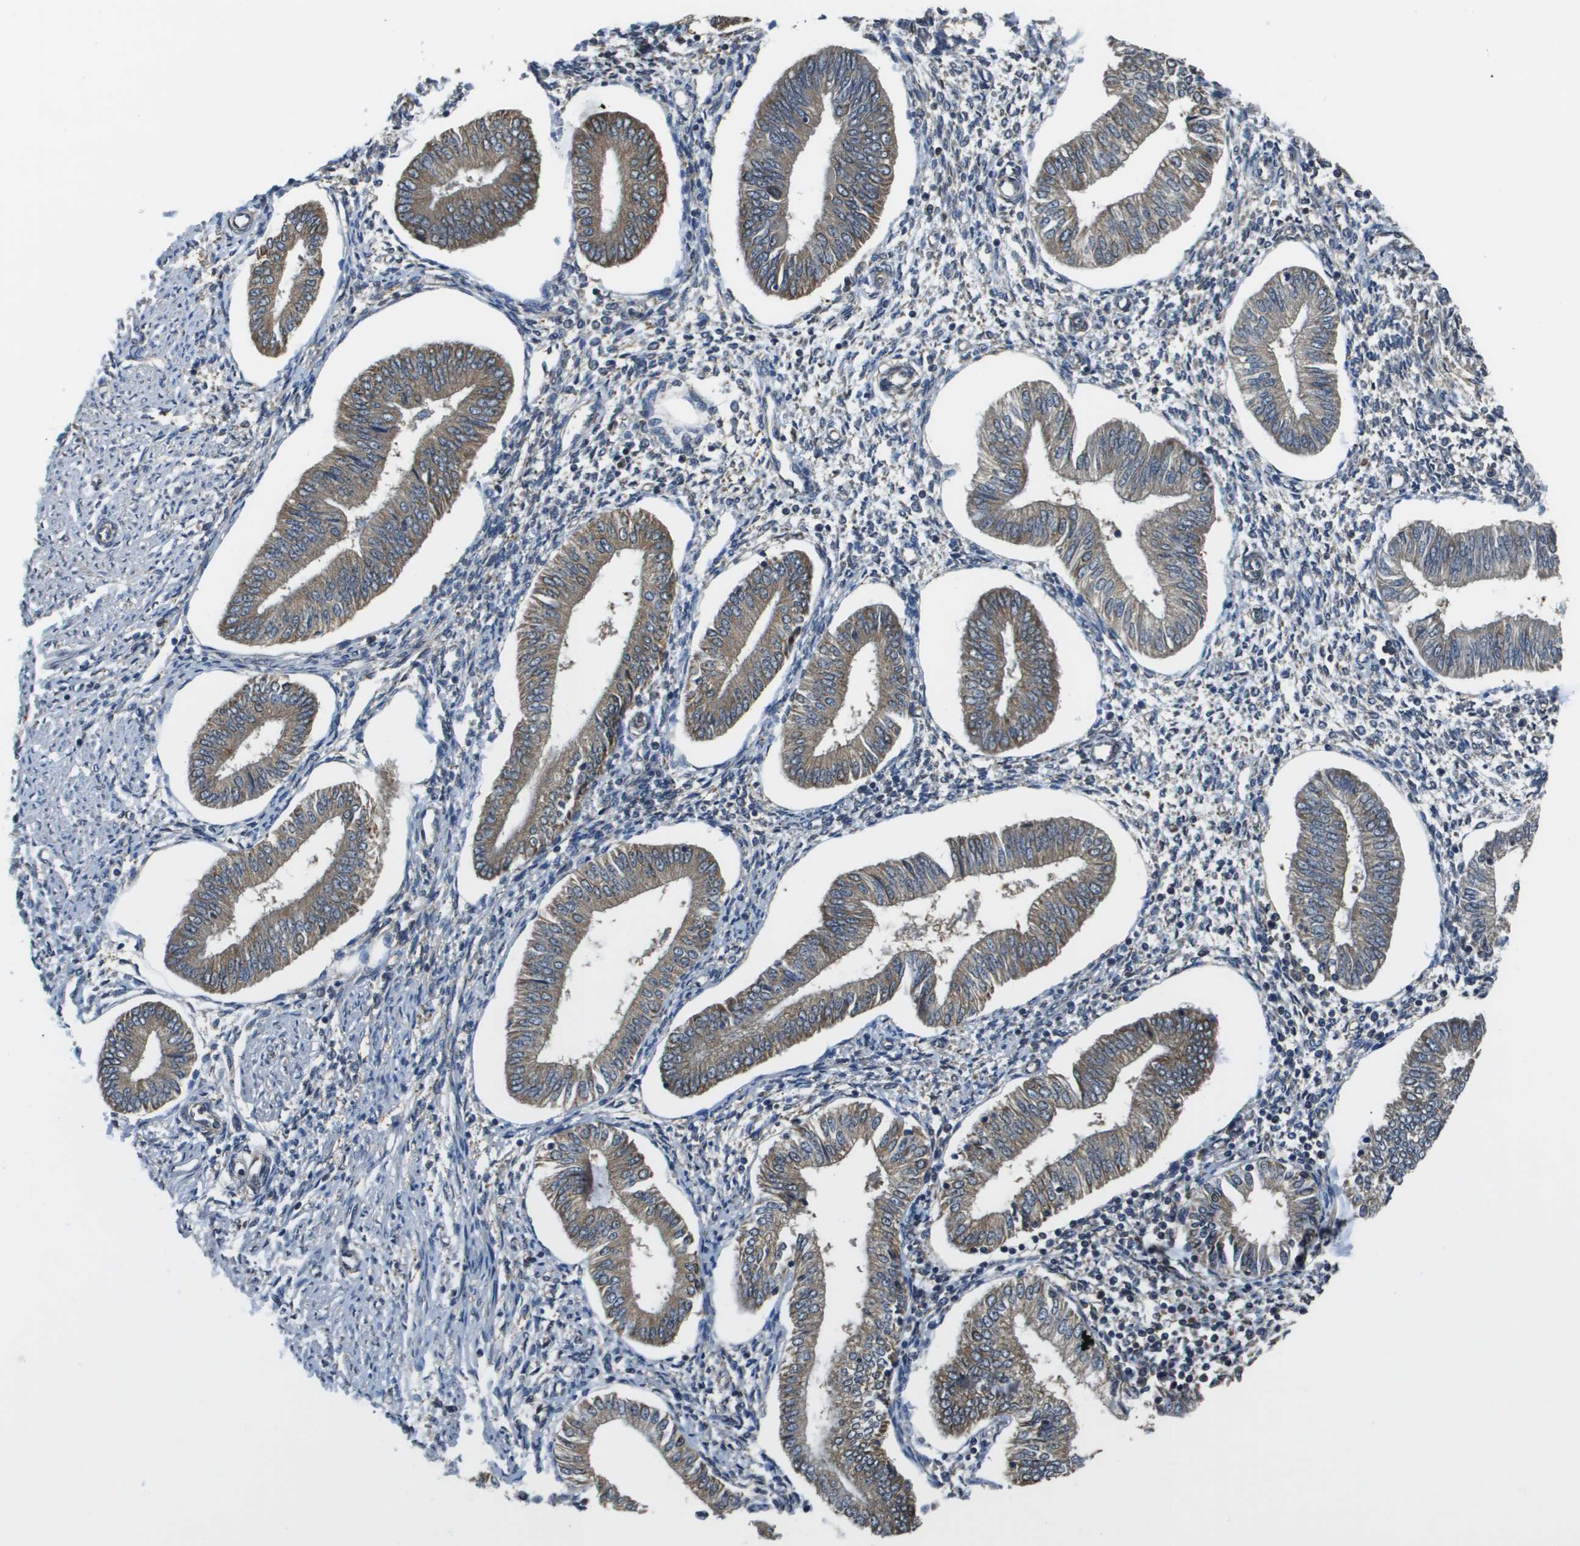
{"staining": {"intensity": "weak", "quantity": "<25%", "location": "cytoplasmic/membranous"}, "tissue": "endometrium", "cell_type": "Cells in endometrial stroma", "image_type": "normal", "snomed": [{"axis": "morphology", "description": "Normal tissue, NOS"}, {"axis": "topography", "description": "Endometrium"}], "caption": "Histopathology image shows no protein expression in cells in endometrial stroma of benign endometrium. The staining is performed using DAB brown chromogen with nuclei counter-stained in using hematoxylin.", "gene": "SEC62", "patient": {"sex": "female", "age": 50}}